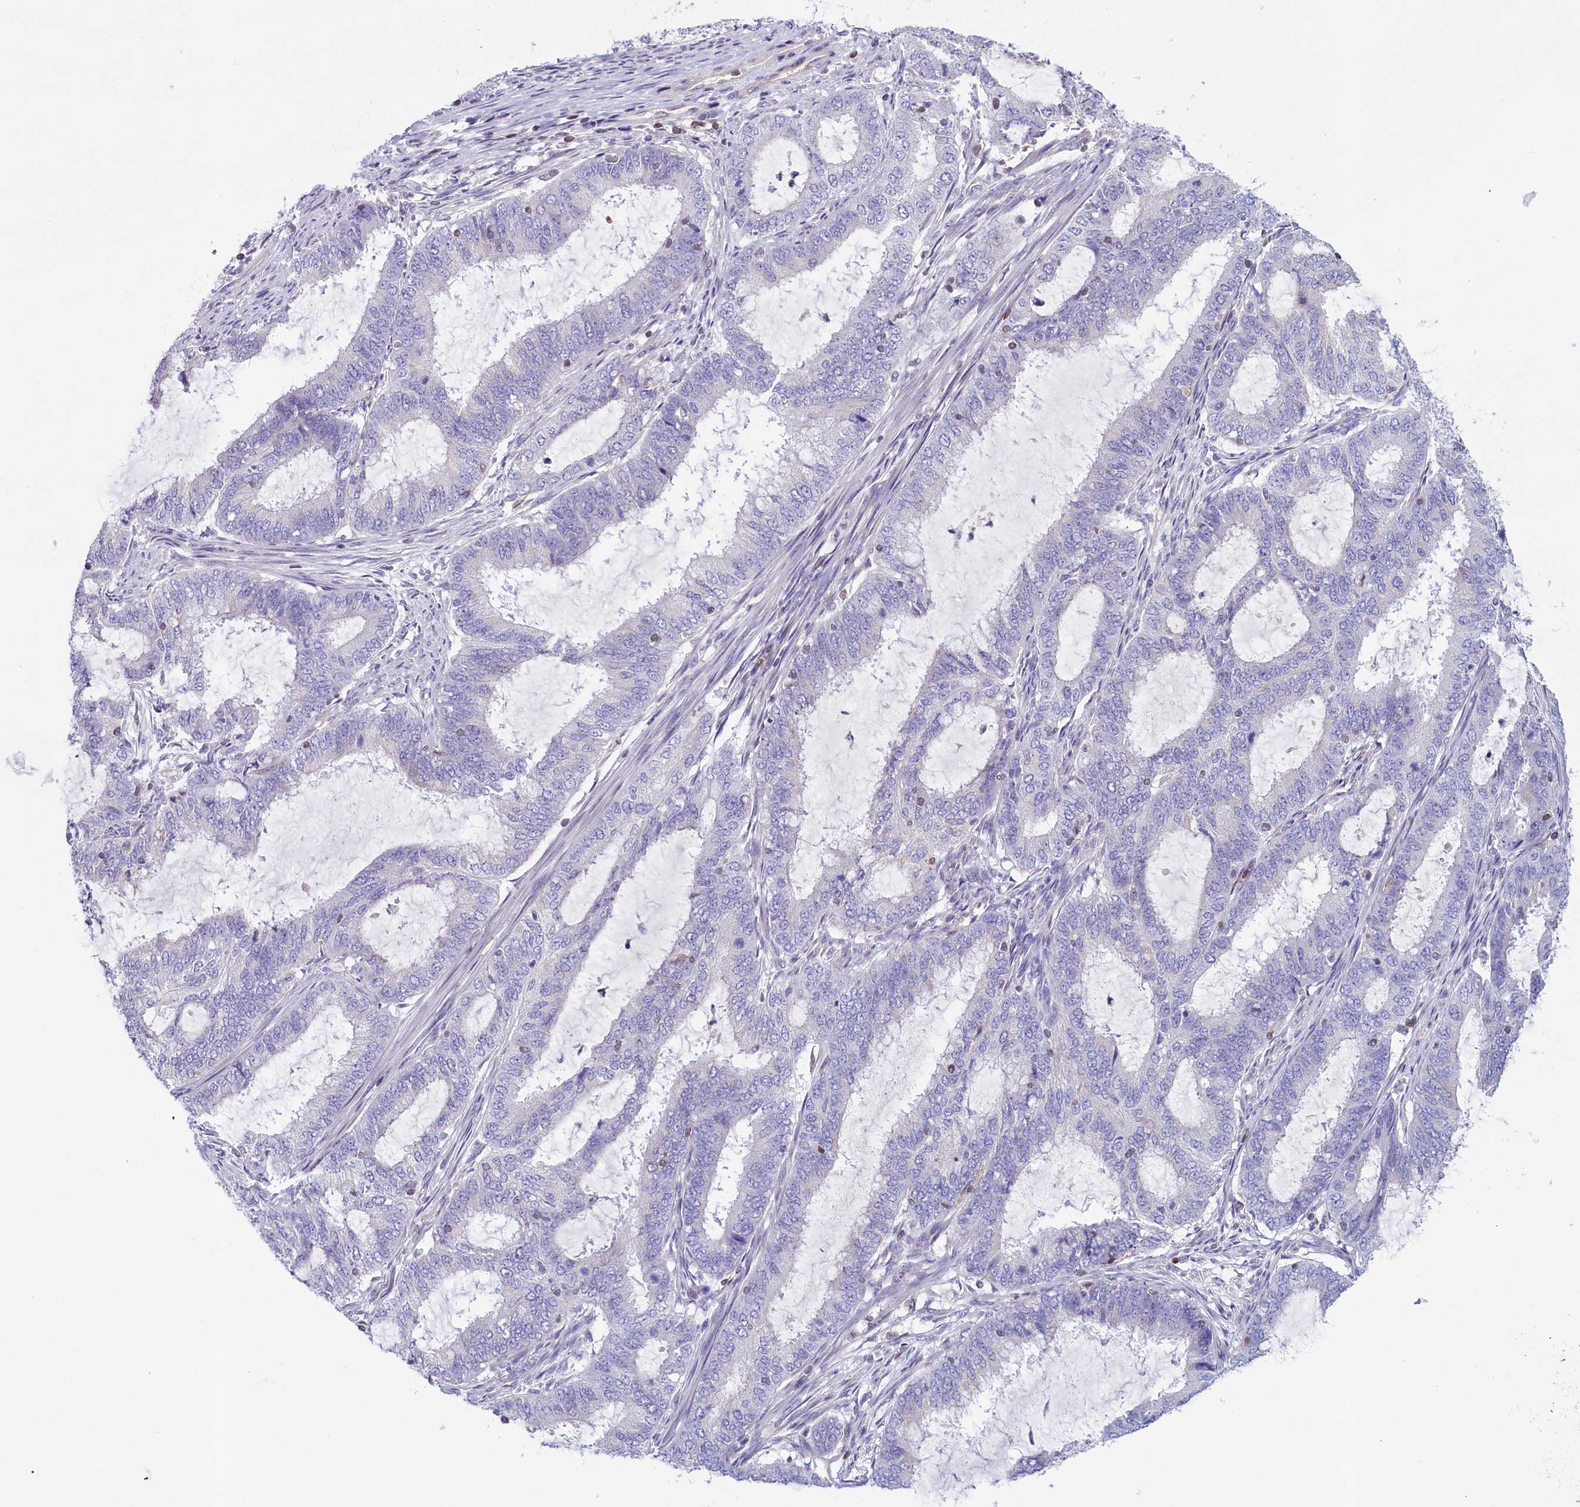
{"staining": {"intensity": "negative", "quantity": "none", "location": "none"}, "tissue": "endometrial cancer", "cell_type": "Tumor cells", "image_type": "cancer", "snomed": [{"axis": "morphology", "description": "Adenocarcinoma, NOS"}, {"axis": "topography", "description": "Endometrium"}], "caption": "IHC of endometrial adenocarcinoma reveals no staining in tumor cells. (Immunohistochemistry, brightfield microscopy, high magnification).", "gene": "TRAF3IP3", "patient": {"sex": "female", "age": 51}}